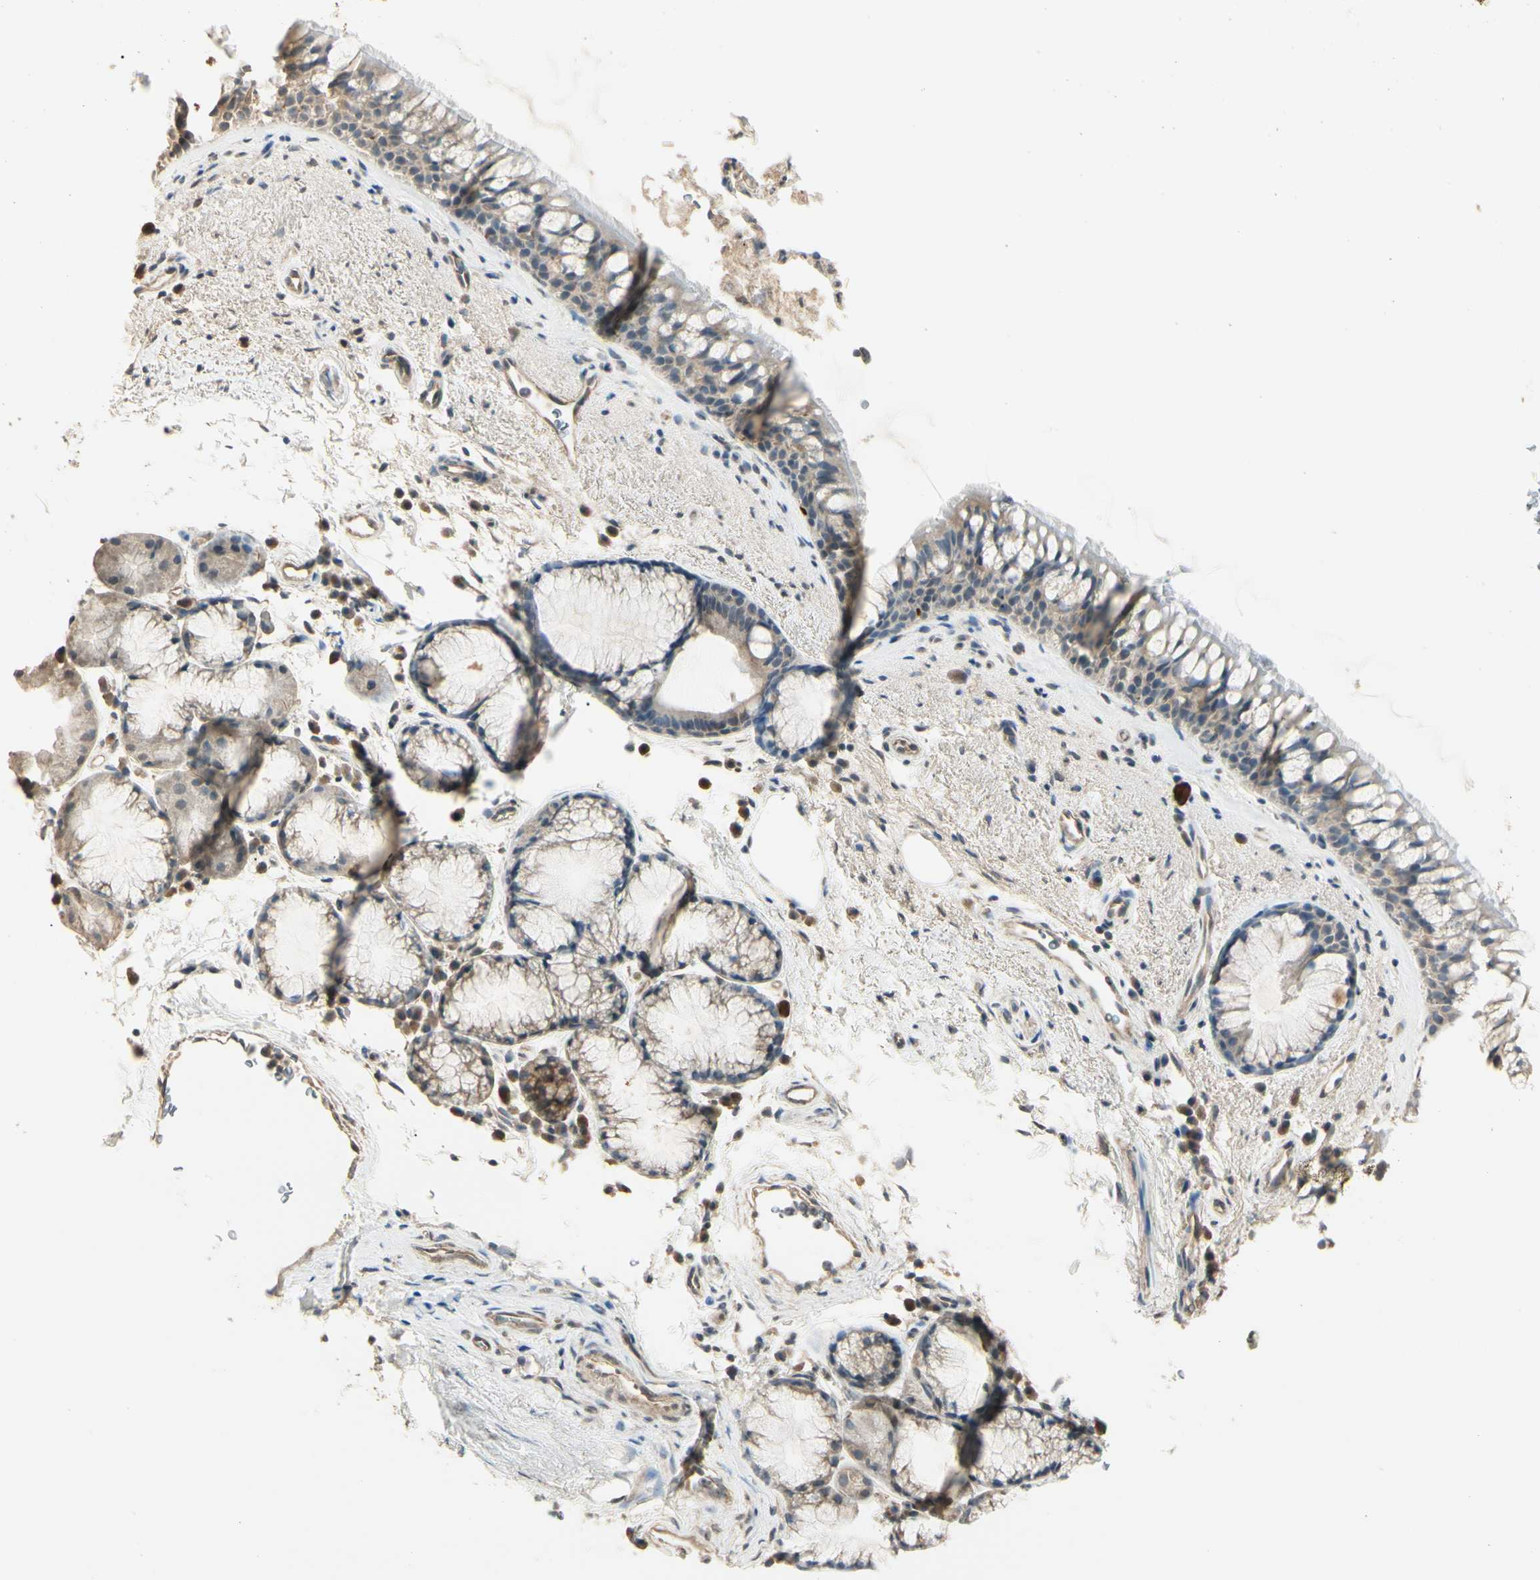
{"staining": {"intensity": "weak", "quantity": ">75%", "location": "cytoplasmic/membranous"}, "tissue": "bronchus", "cell_type": "Respiratory epithelial cells", "image_type": "normal", "snomed": [{"axis": "morphology", "description": "Normal tissue, NOS"}, {"axis": "topography", "description": "Bronchus"}], "caption": "This histopathology image reveals IHC staining of benign human bronchus, with low weak cytoplasmic/membranous staining in about >75% of respiratory epithelial cells.", "gene": "SGCA", "patient": {"sex": "female", "age": 54}}